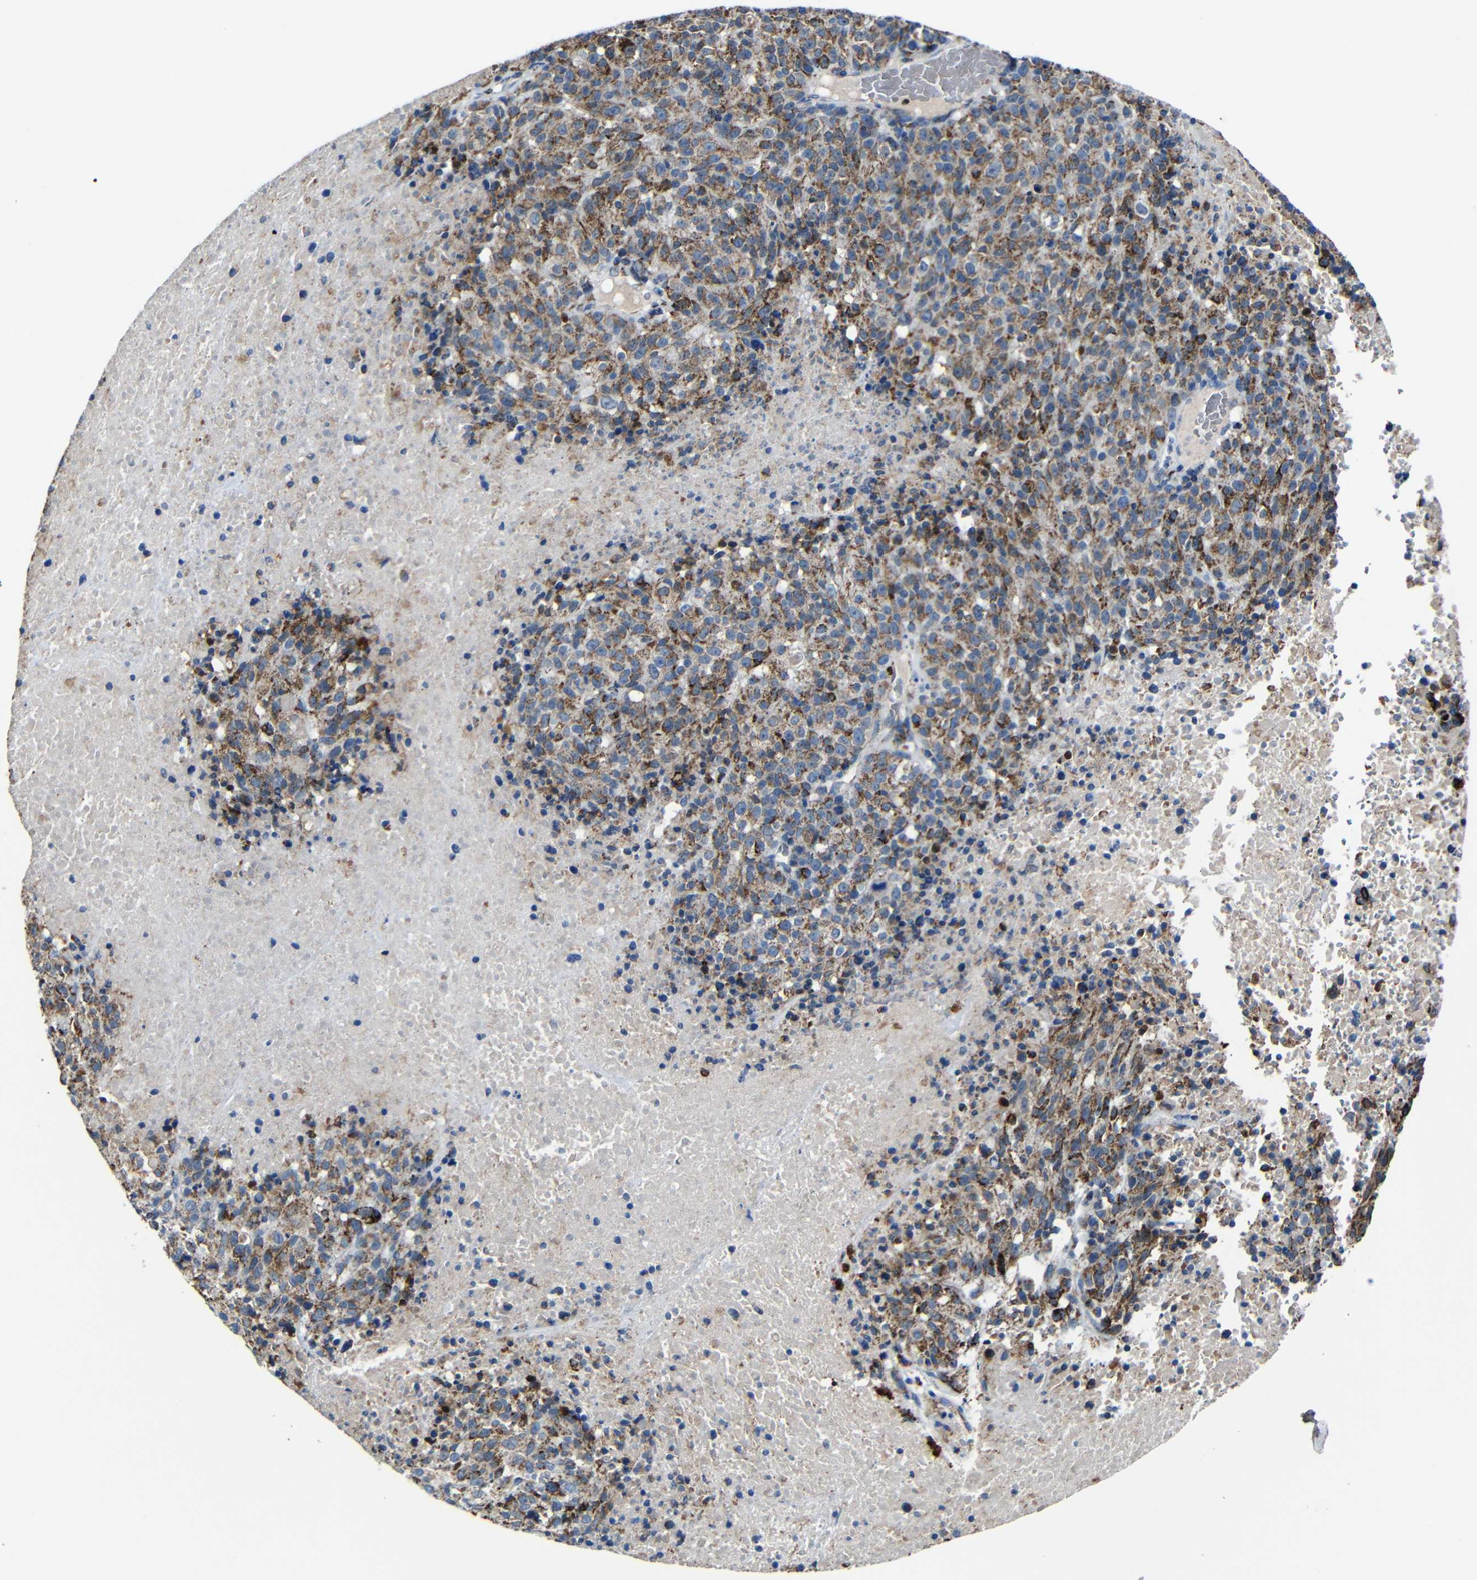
{"staining": {"intensity": "moderate", "quantity": ">75%", "location": "cytoplasmic/membranous"}, "tissue": "melanoma", "cell_type": "Tumor cells", "image_type": "cancer", "snomed": [{"axis": "morphology", "description": "Malignant melanoma, Metastatic site"}, {"axis": "topography", "description": "Cerebral cortex"}], "caption": "There is medium levels of moderate cytoplasmic/membranous expression in tumor cells of melanoma, as demonstrated by immunohistochemical staining (brown color).", "gene": "CA5B", "patient": {"sex": "female", "age": 52}}